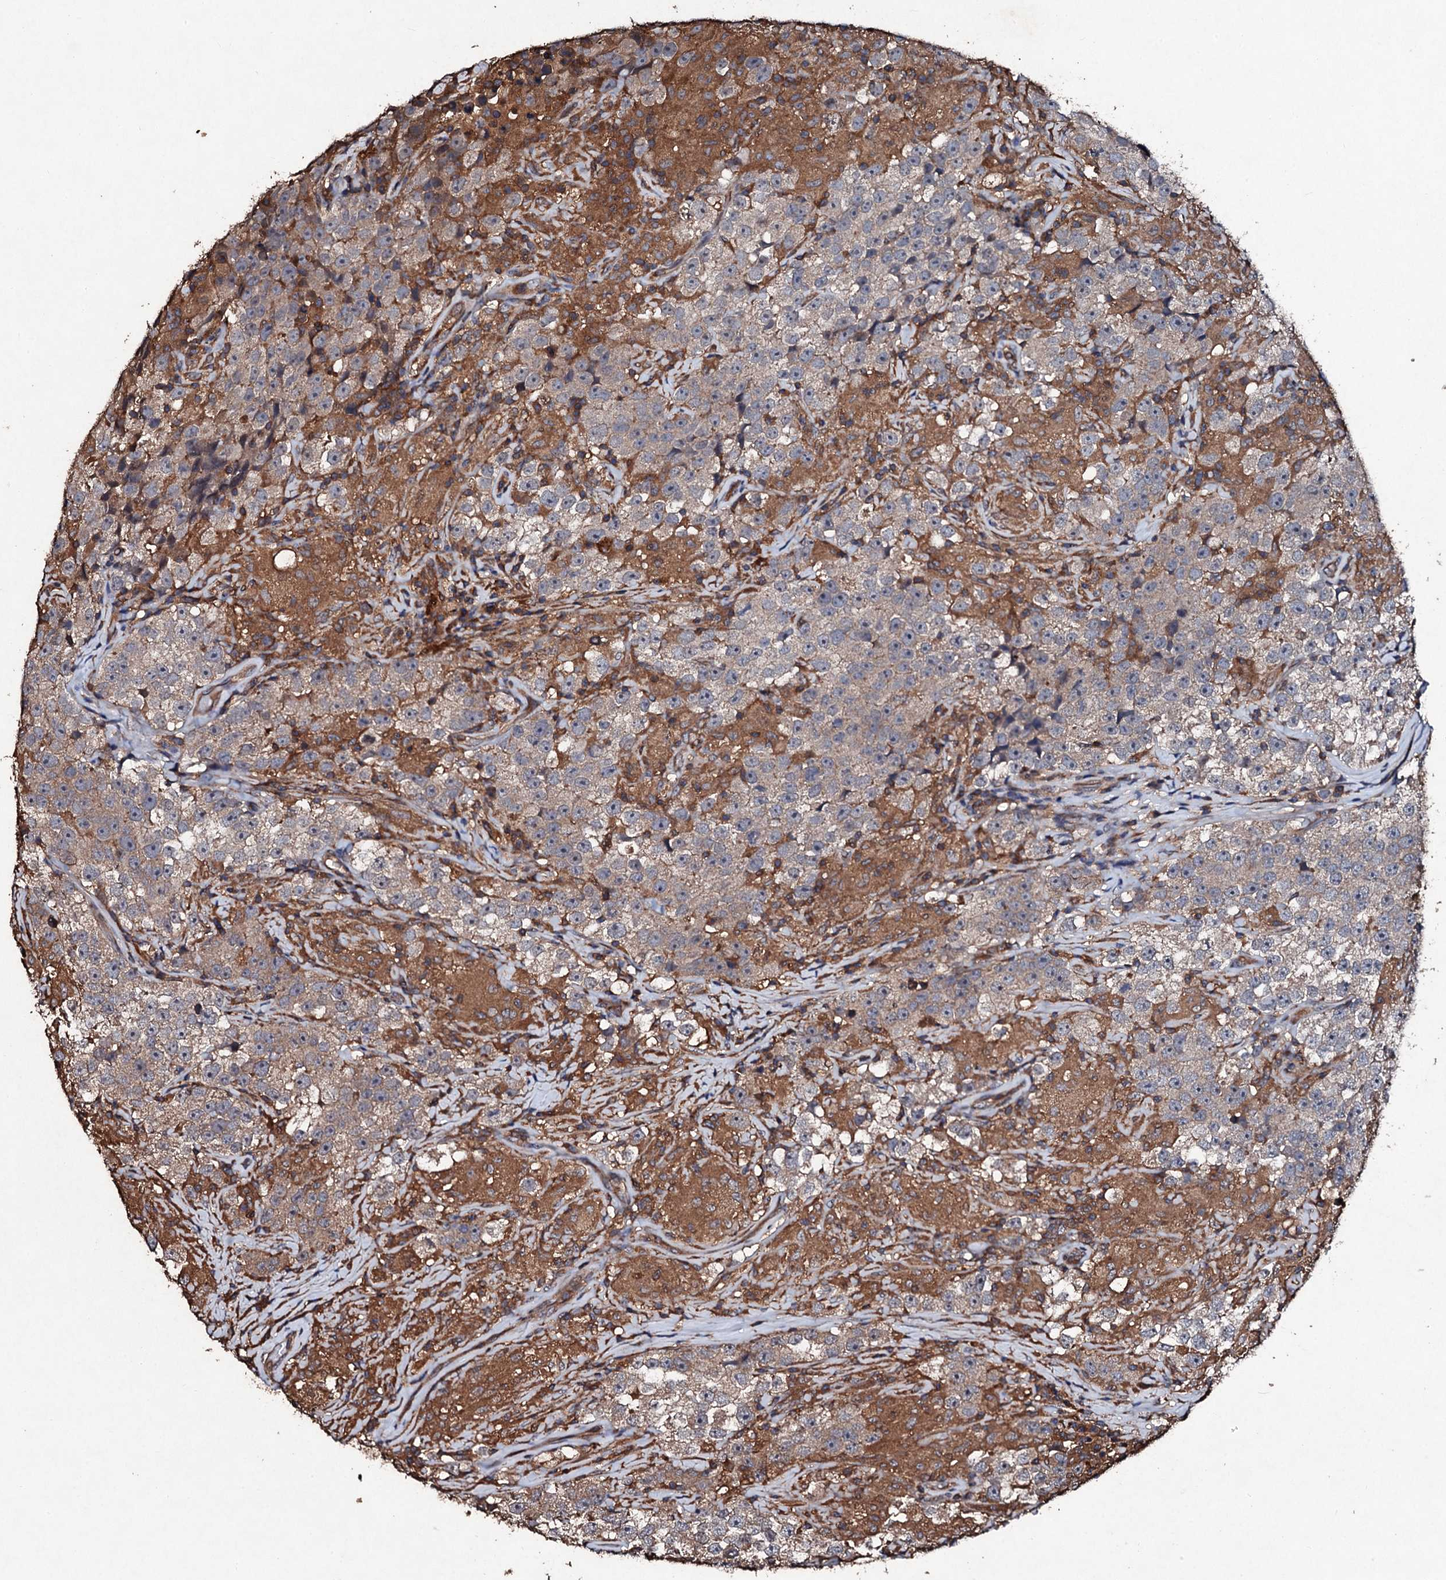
{"staining": {"intensity": "weak", "quantity": "25%-75%", "location": "cytoplasmic/membranous"}, "tissue": "testis cancer", "cell_type": "Tumor cells", "image_type": "cancer", "snomed": [{"axis": "morphology", "description": "Seminoma, NOS"}, {"axis": "topography", "description": "Testis"}], "caption": "The immunohistochemical stain shows weak cytoplasmic/membranous staining in tumor cells of testis cancer (seminoma) tissue.", "gene": "KERA", "patient": {"sex": "male", "age": 46}}